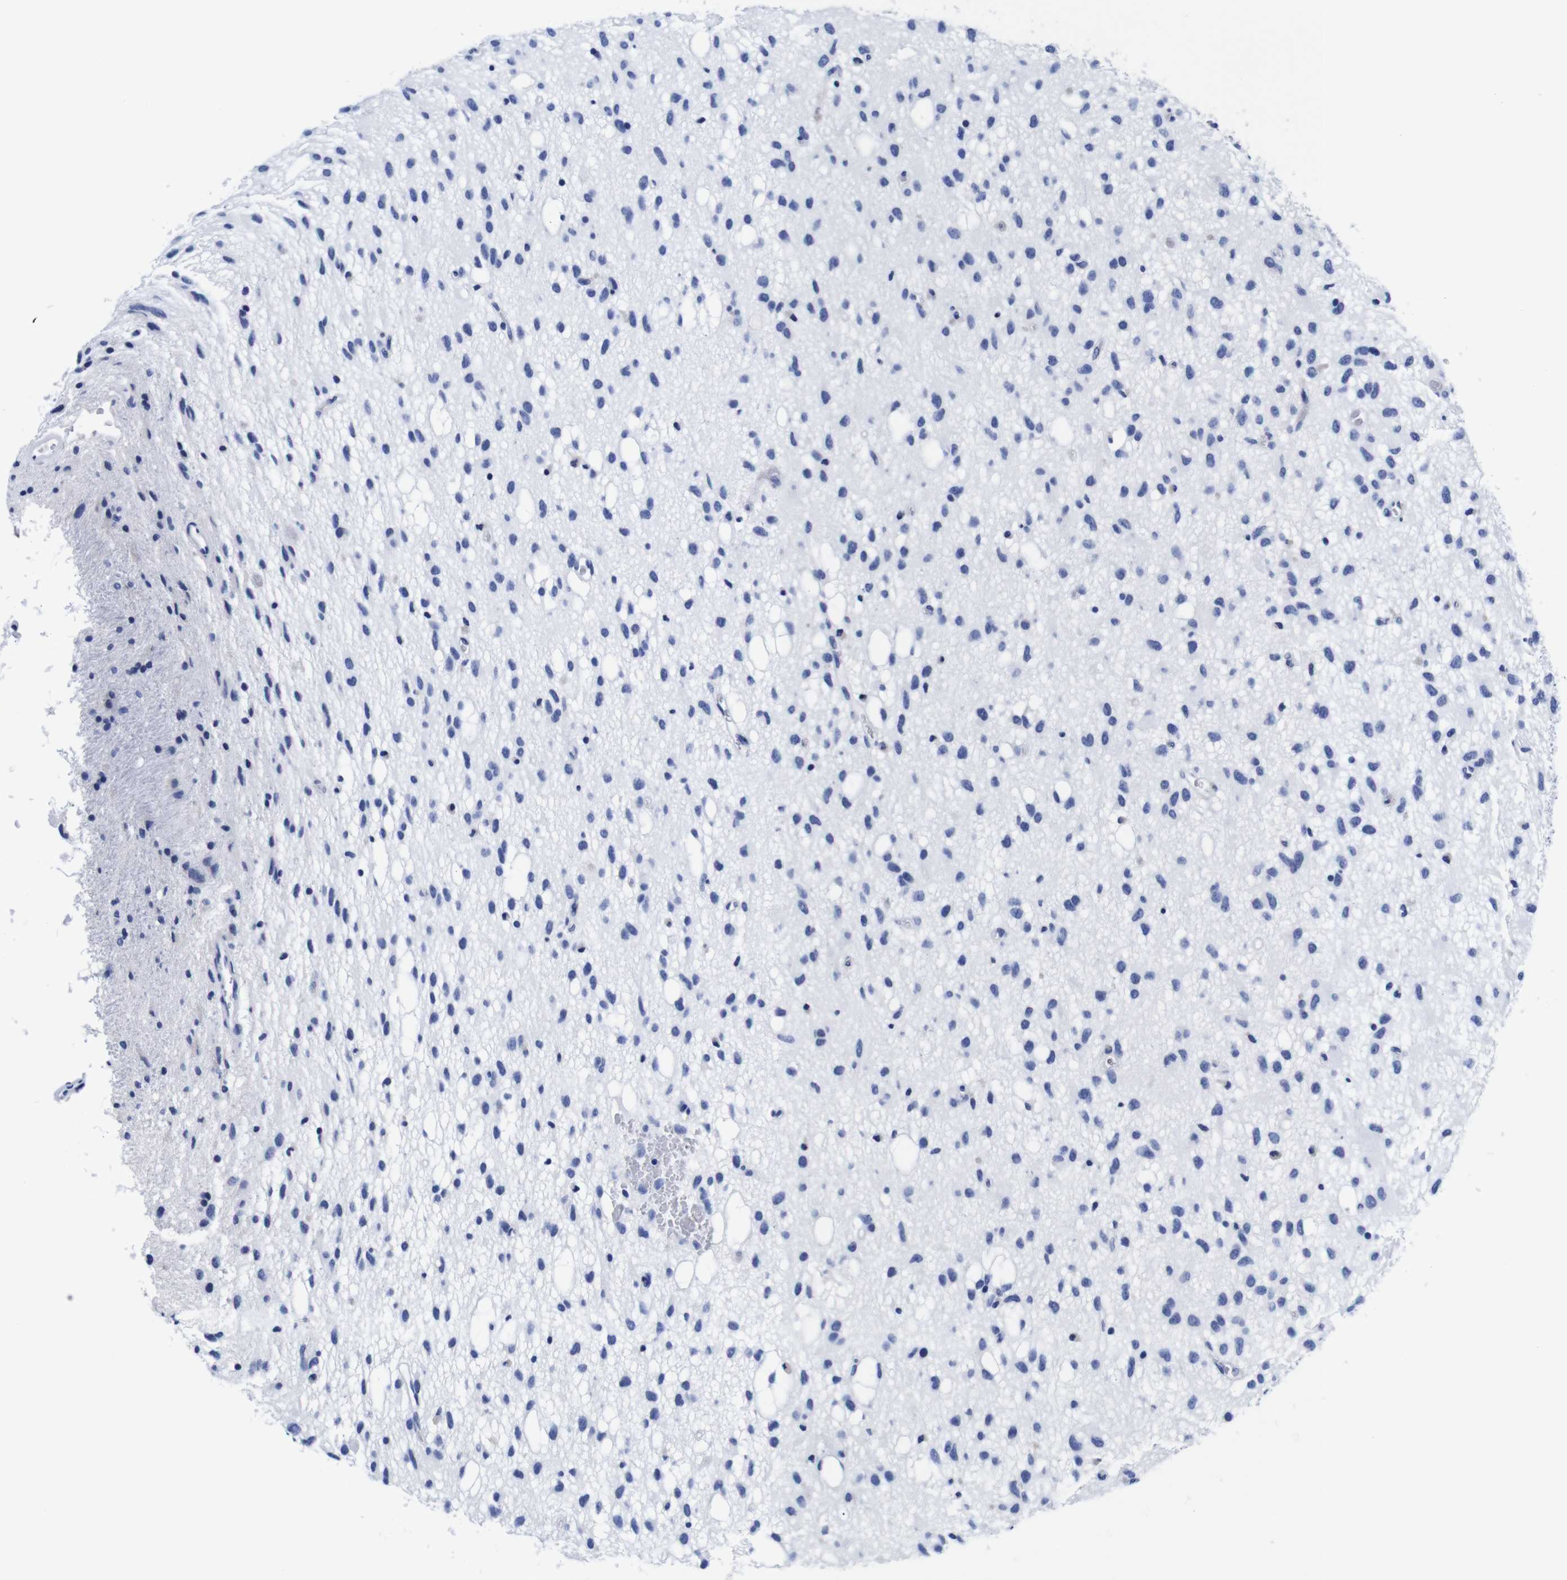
{"staining": {"intensity": "negative", "quantity": "none", "location": "none"}, "tissue": "glioma", "cell_type": "Tumor cells", "image_type": "cancer", "snomed": [{"axis": "morphology", "description": "Glioma, malignant, Low grade"}, {"axis": "topography", "description": "Brain"}], "caption": "Immunohistochemical staining of human malignant glioma (low-grade) exhibits no significant positivity in tumor cells.", "gene": "CLEC4G", "patient": {"sex": "male", "age": 77}}